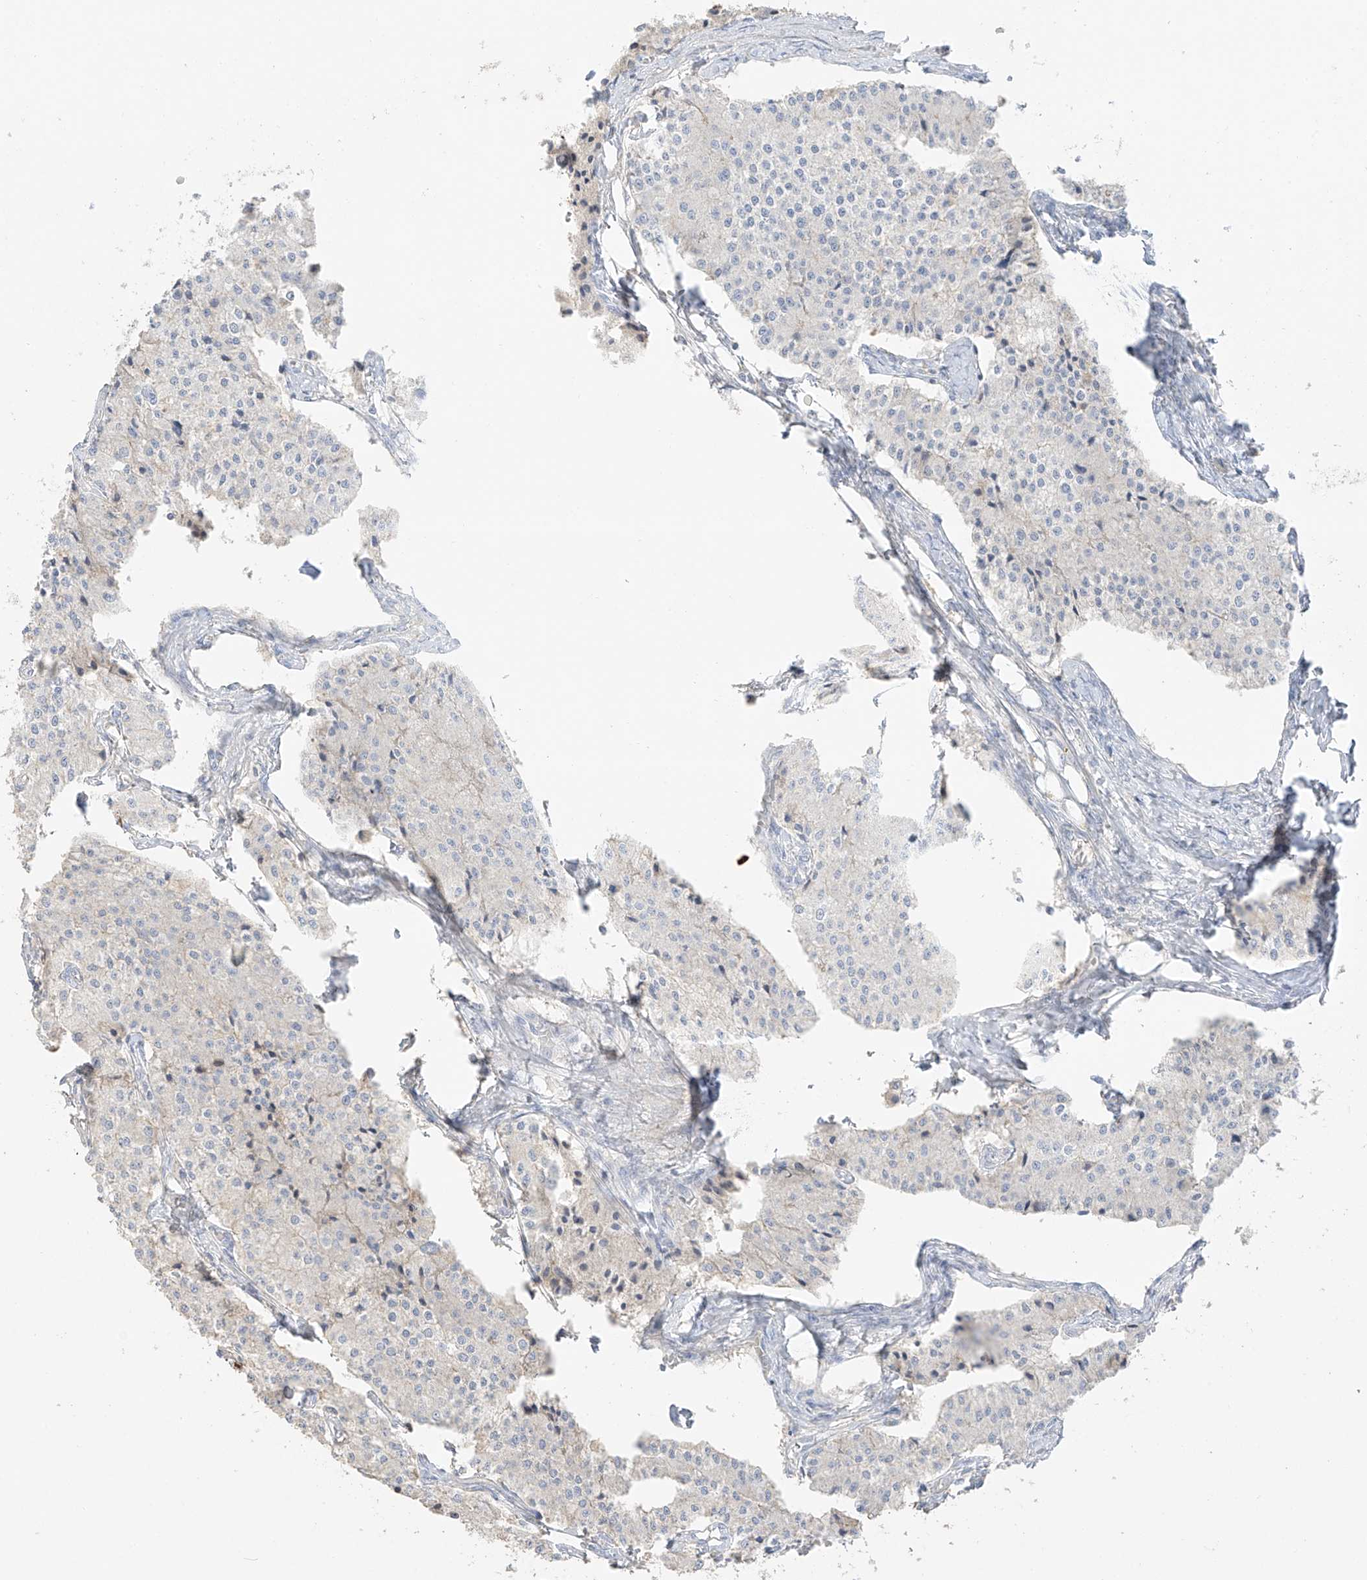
{"staining": {"intensity": "negative", "quantity": "none", "location": "none"}, "tissue": "carcinoid", "cell_type": "Tumor cells", "image_type": "cancer", "snomed": [{"axis": "morphology", "description": "Carcinoid, malignant, NOS"}, {"axis": "topography", "description": "Colon"}], "caption": "Immunohistochemistry of human carcinoid (malignant) shows no expression in tumor cells. (DAB IHC with hematoxylin counter stain).", "gene": "ZBTB41", "patient": {"sex": "female", "age": 52}}